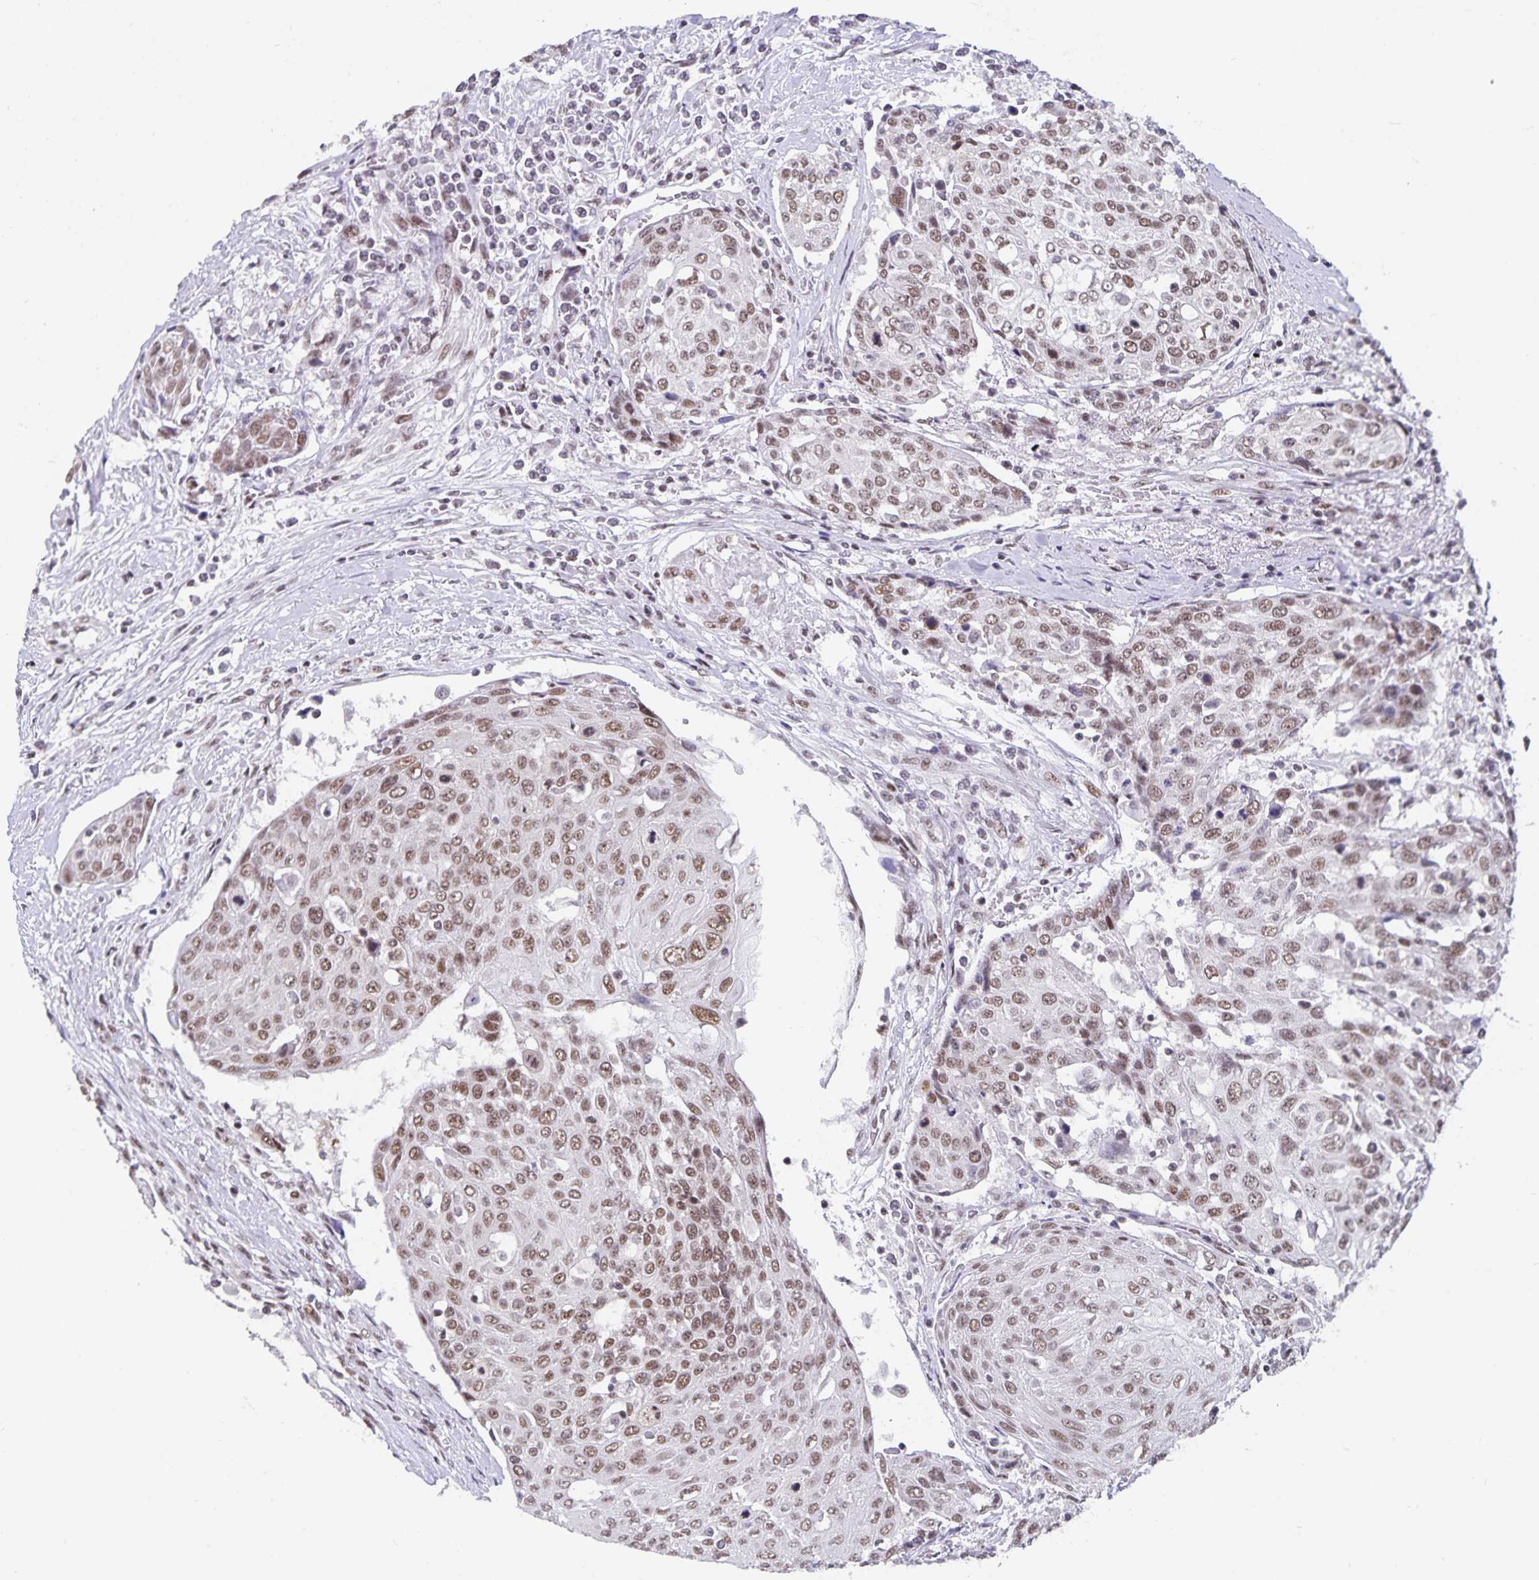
{"staining": {"intensity": "moderate", "quantity": ">75%", "location": "nuclear"}, "tissue": "urothelial cancer", "cell_type": "Tumor cells", "image_type": "cancer", "snomed": [{"axis": "morphology", "description": "Urothelial carcinoma, High grade"}, {"axis": "topography", "description": "Urinary bladder"}], "caption": "IHC (DAB) staining of human urothelial cancer shows moderate nuclear protein staining in approximately >75% of tumor cells. (Brightfield microscopy of DAB IHC at high magnification).", "gene": "PBX2", "patient": {"sex": "female", "age": 70}}